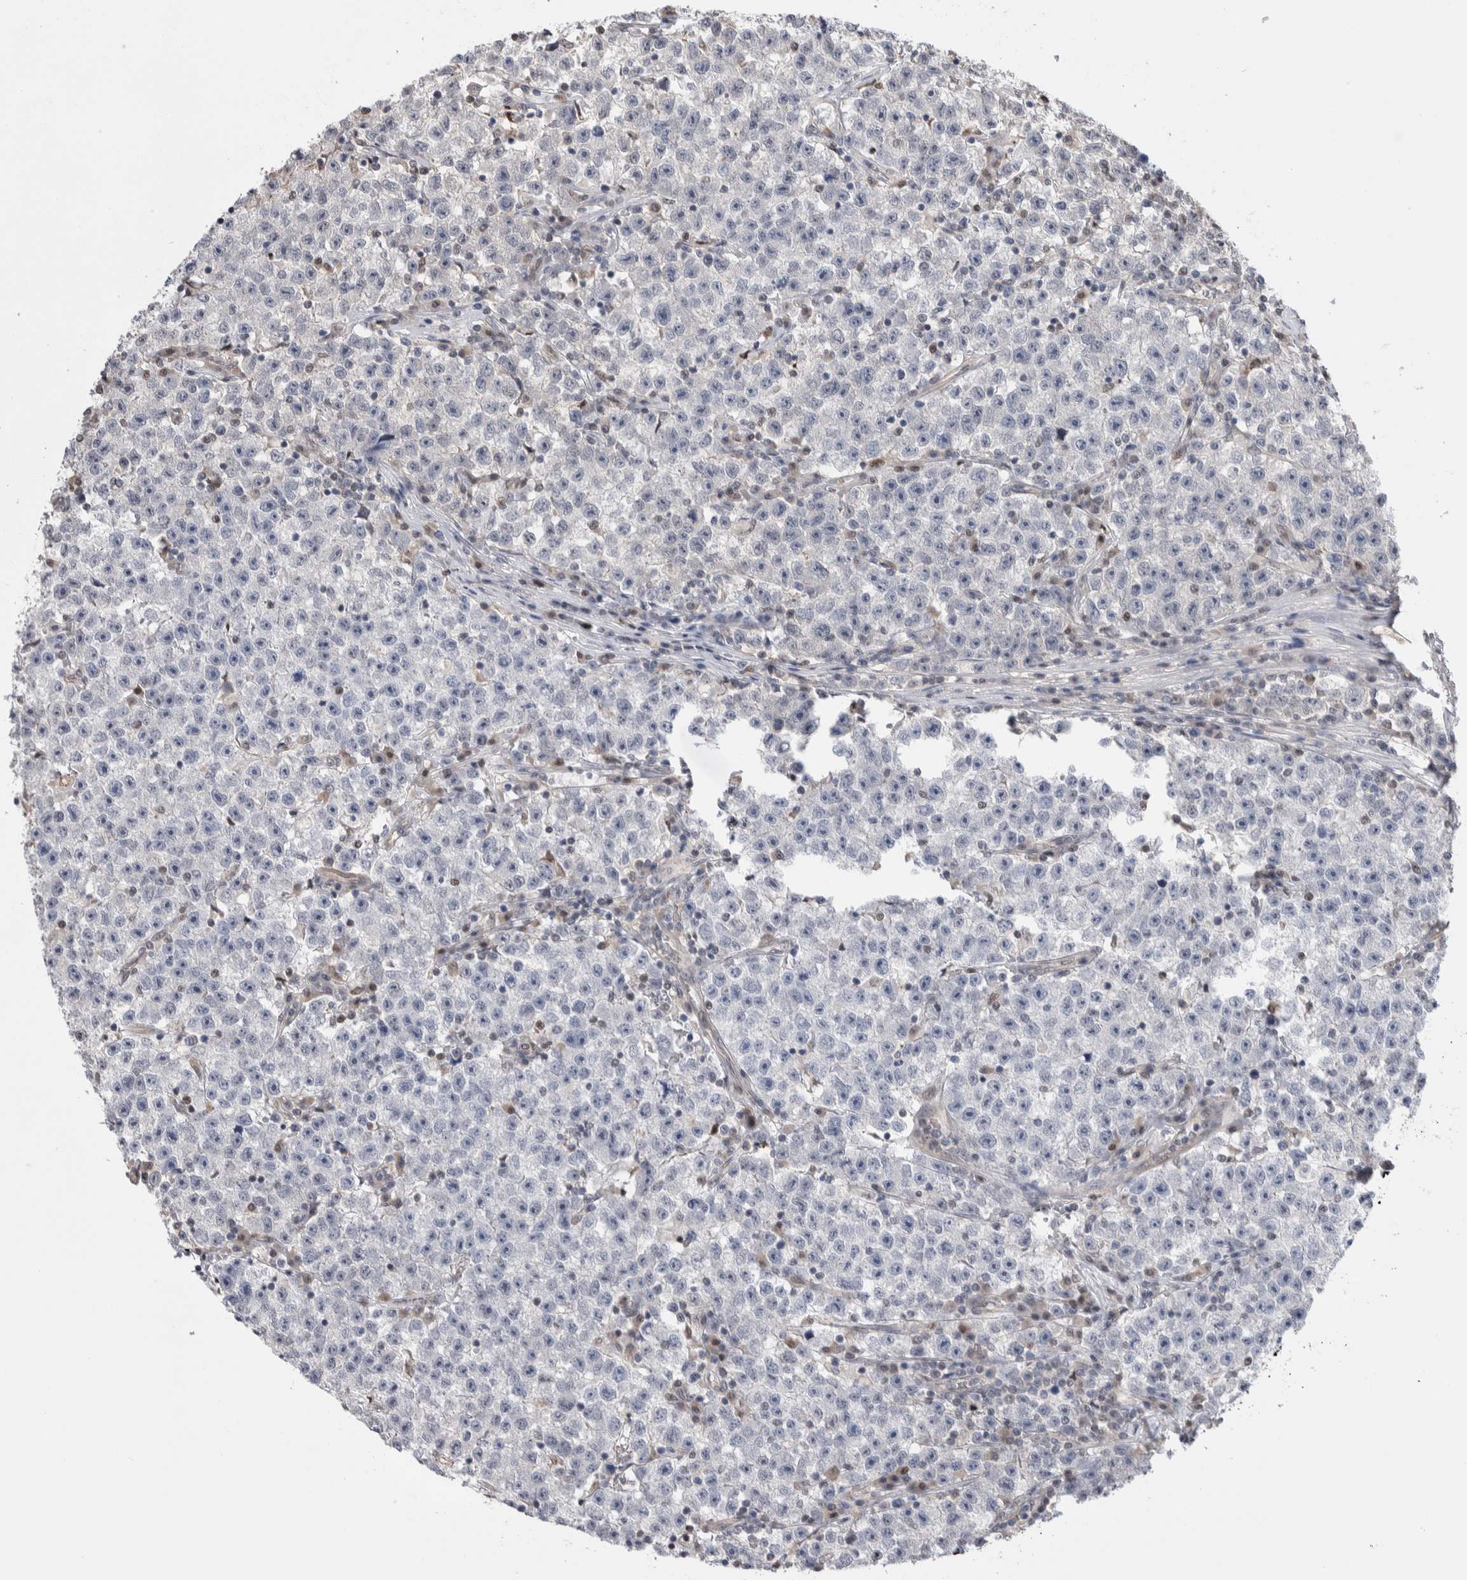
{"staining": {"intensity": "negative", "quantity": "none", "location": "none"}, "tissue": "testis cancer", "cell_type": "Tumor cells", "image_type": "cancer", "snomed": [{"axis": "morphology", "description": "Seminoma, NOS"}, {"axis": "topography", "description": "Testis"}], "caption": "Immunohistochemistry (IHC) image of seminoma (testis) stained for a protein (brown), which shows no staining in tumor cells. The staining is performed using DAB brown chromogen with nuclei counter-stained in using hematoxylin.", "gene": "ZBTB49", "patient": {"sex": "male", "age": 22}}